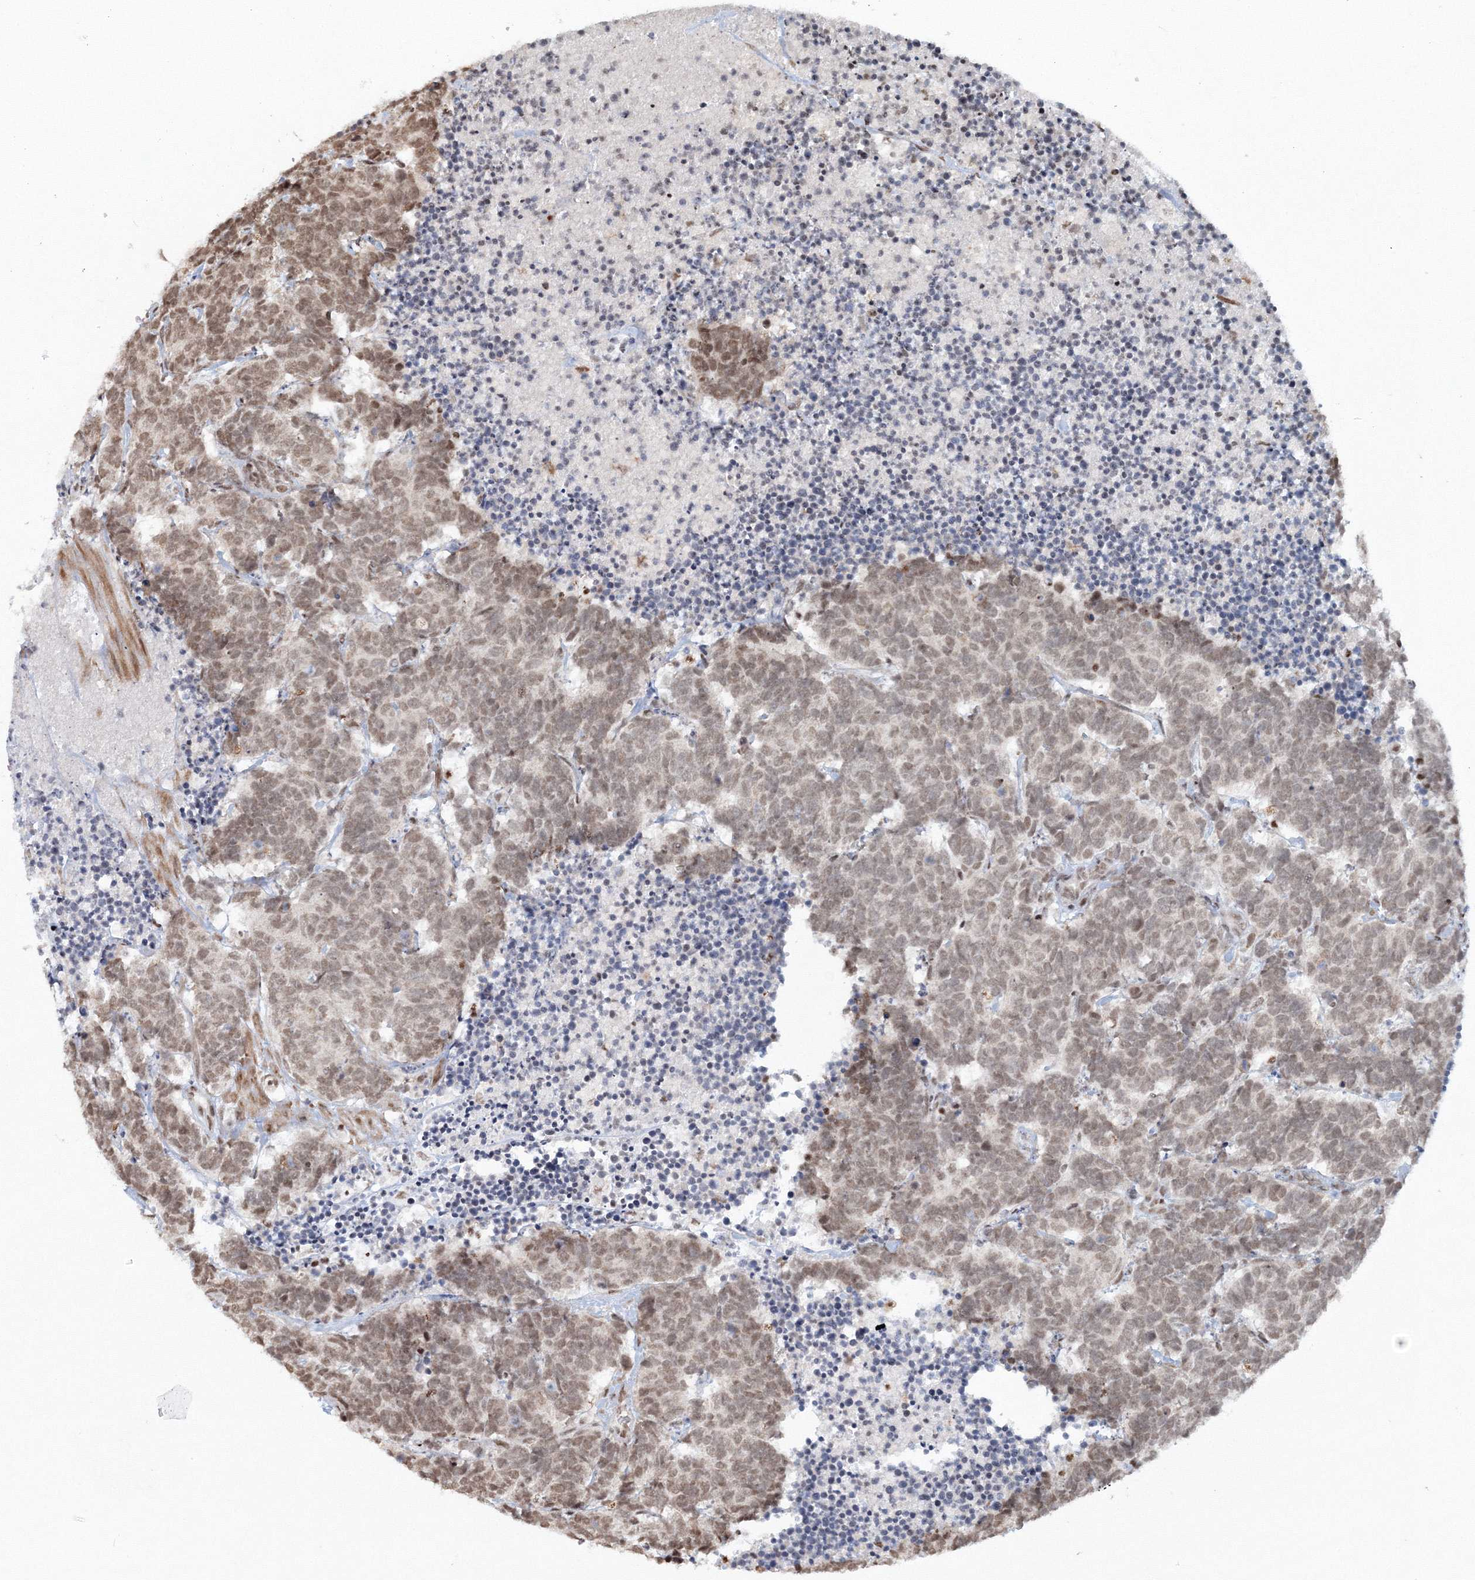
{"staining": {"intensity": "moderate", "quantity": ">75%", "location": "nuclear"}, "tissue": "carcinoid", "cell_type": "Tumor cells", "image_type": "cancer", "snomed": [{"axis": "morphology", "description": "Carcinoma, NOS"}, {"axis": "morphology", "description": "Carcinoid, malignant, NOS"}, {"axis": "topography", "description": "Urinary bladder"}], "caption": "Tumor cells demonstrate medium levels of moderate nuclear positivity in about >75% of cells in carcinoid.", "gene": "C3orf33", "patient": {"sex": "male", "age": 57}}